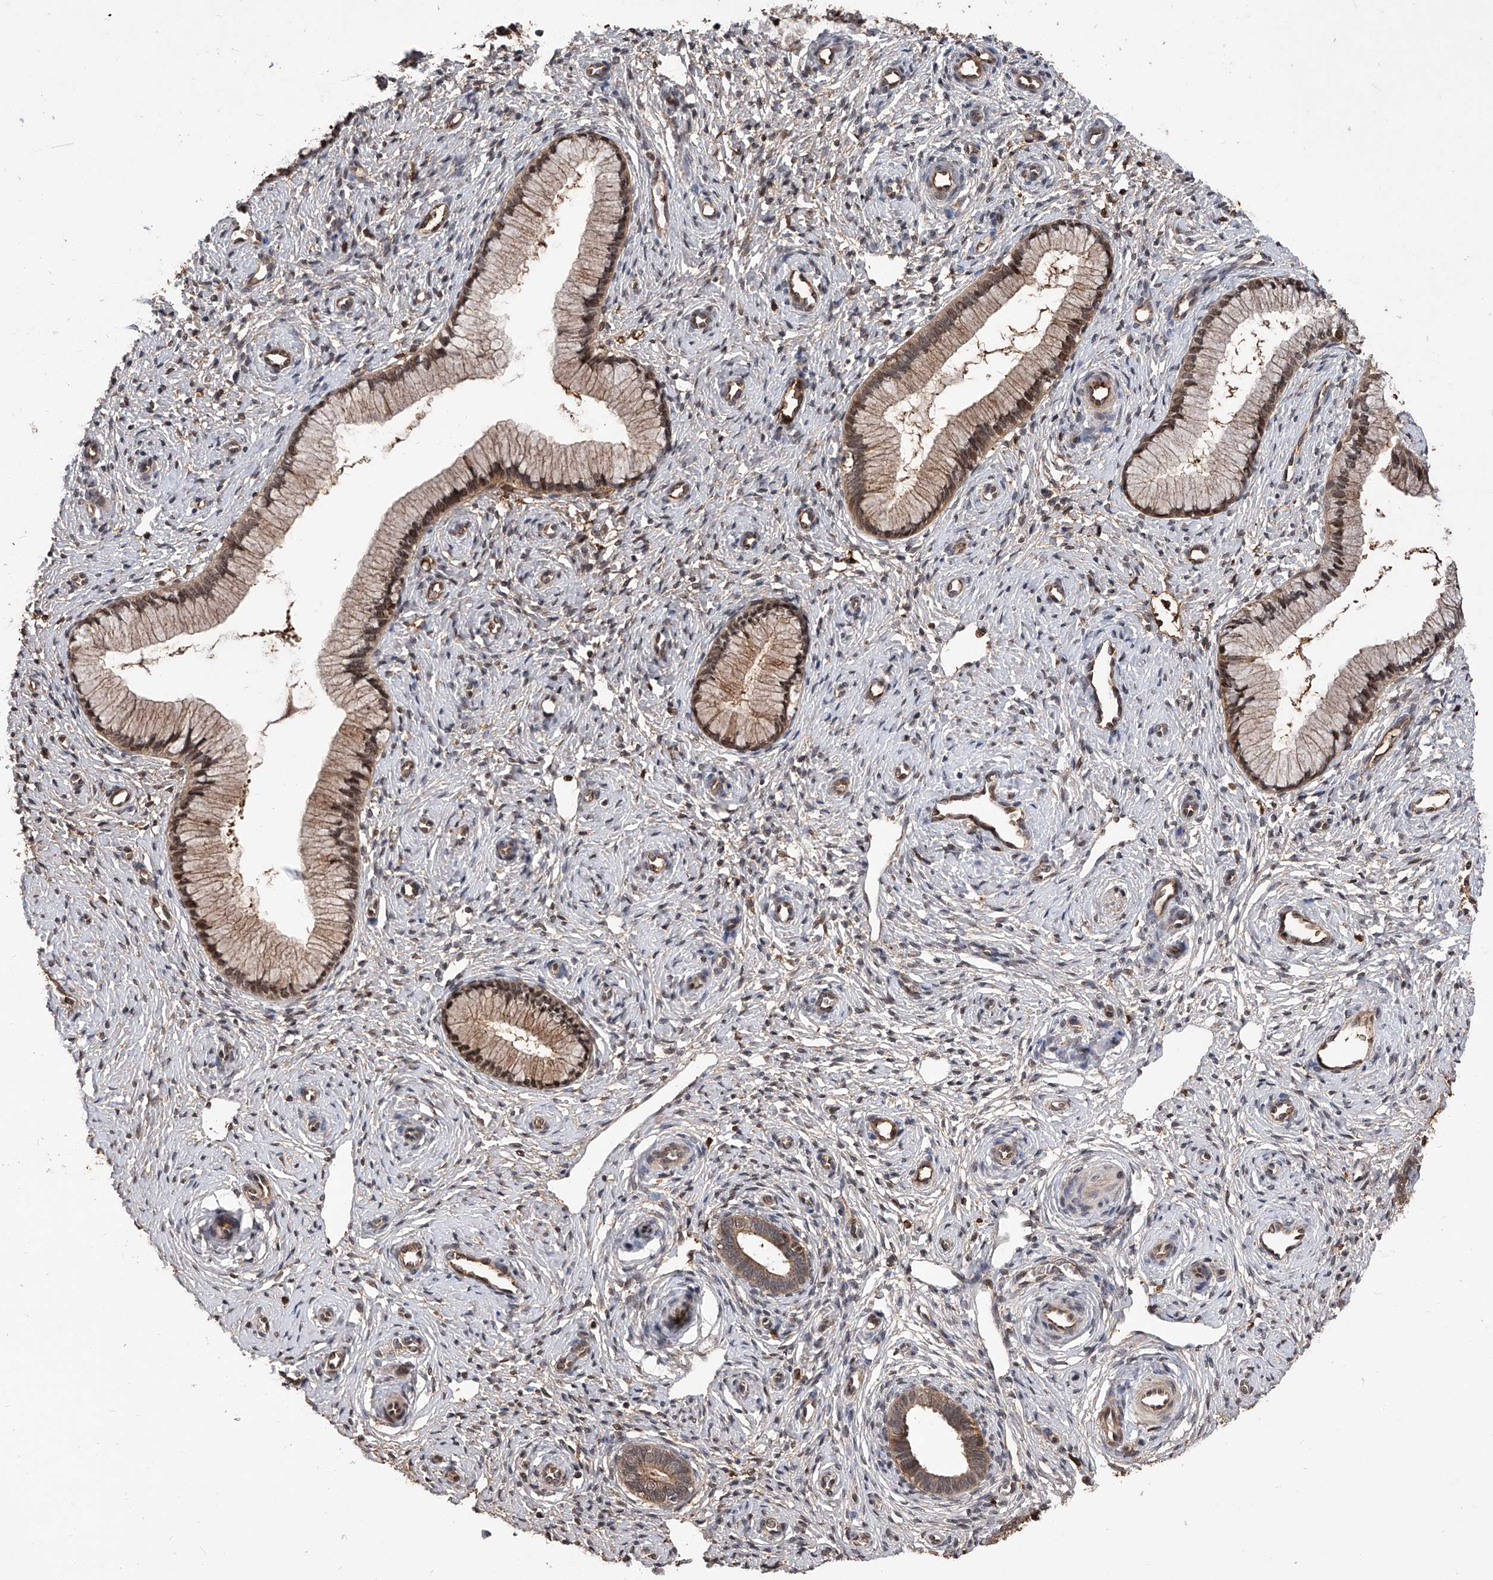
{"staining": {"intensity": "moderate", "quantity": ">75%", "location": "cytoplasmic/membranous,nuclear"}, "tissue": "cervix", "cell_type": "Glandular cells", "image_type": "normal", "snomed": [{"axis": "morphology", "description": "Normal tissue, NOS"}, {"axis": "topography", "description": "Cervix"}], "caption": "Benign cervix shows moderate cytoplasmic/membranous,nuclear expression in approximately >75% of glandular cells (Brightfield microscopy of DAB IHC at high magnification)..", "gene": "CFAP410", "patient": {"sex": "female", "age": 27}}